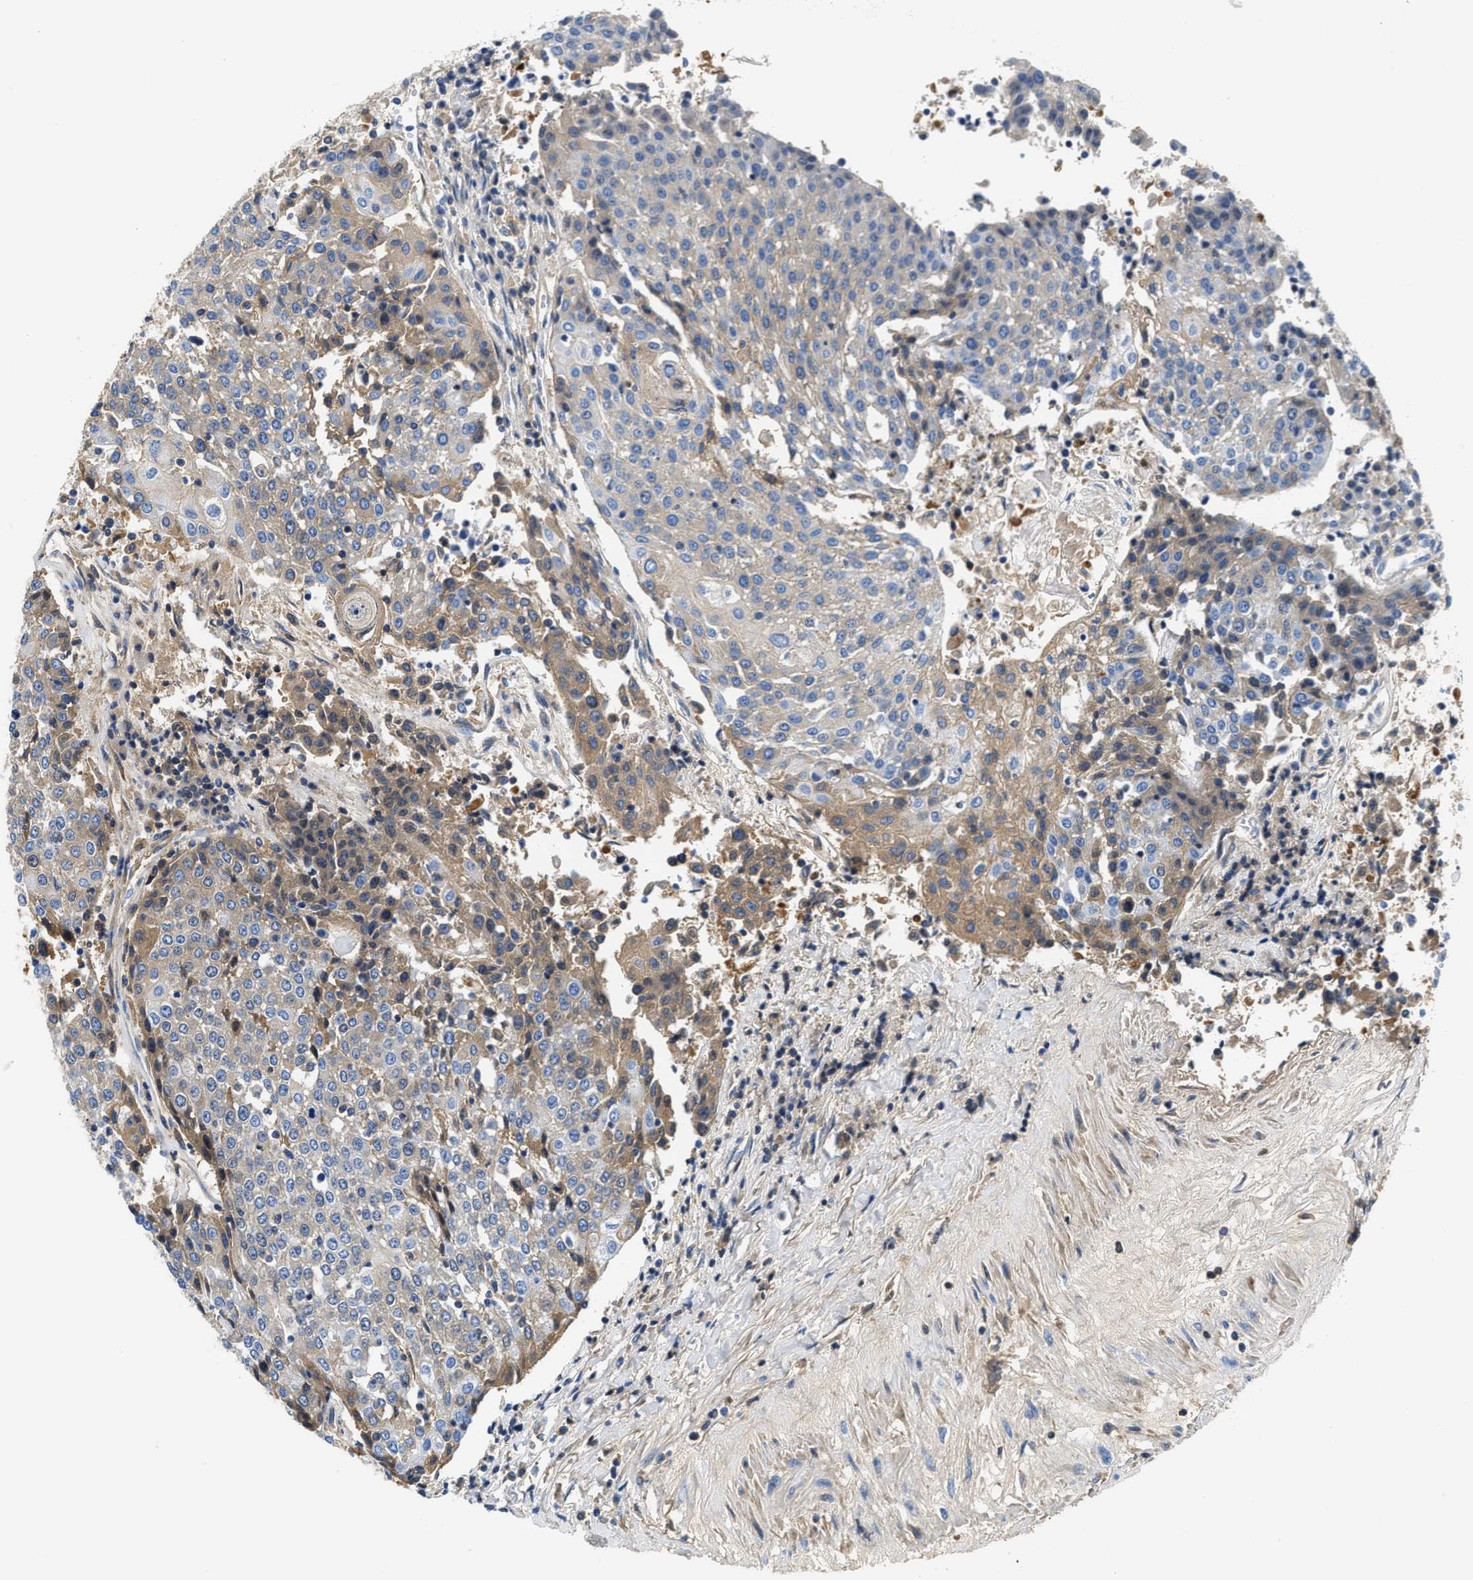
{"staining": {"intensity": "moderate", "quantity": "<25%", "location": "cytoplasmic/membranous"}, "tissue": "urothelial cancer", "cell_type": "Tumor cells", "image_type": "cancer", "snomed": [{"axis": "morphology", "description": "Urothelial carcinoma, High grade"}, {"axis": "topography", "description": "Urinary bladder"}], "caption": "DAB (3,3'-diaminobenzidine) immunohistochemical staining of human urothelial cancer shows moderate cytoplasmic/membranous protein expression in approximately <25% of tumor cells.", "gene": "GC", "patient": {"sex": "female", "age": 85}}